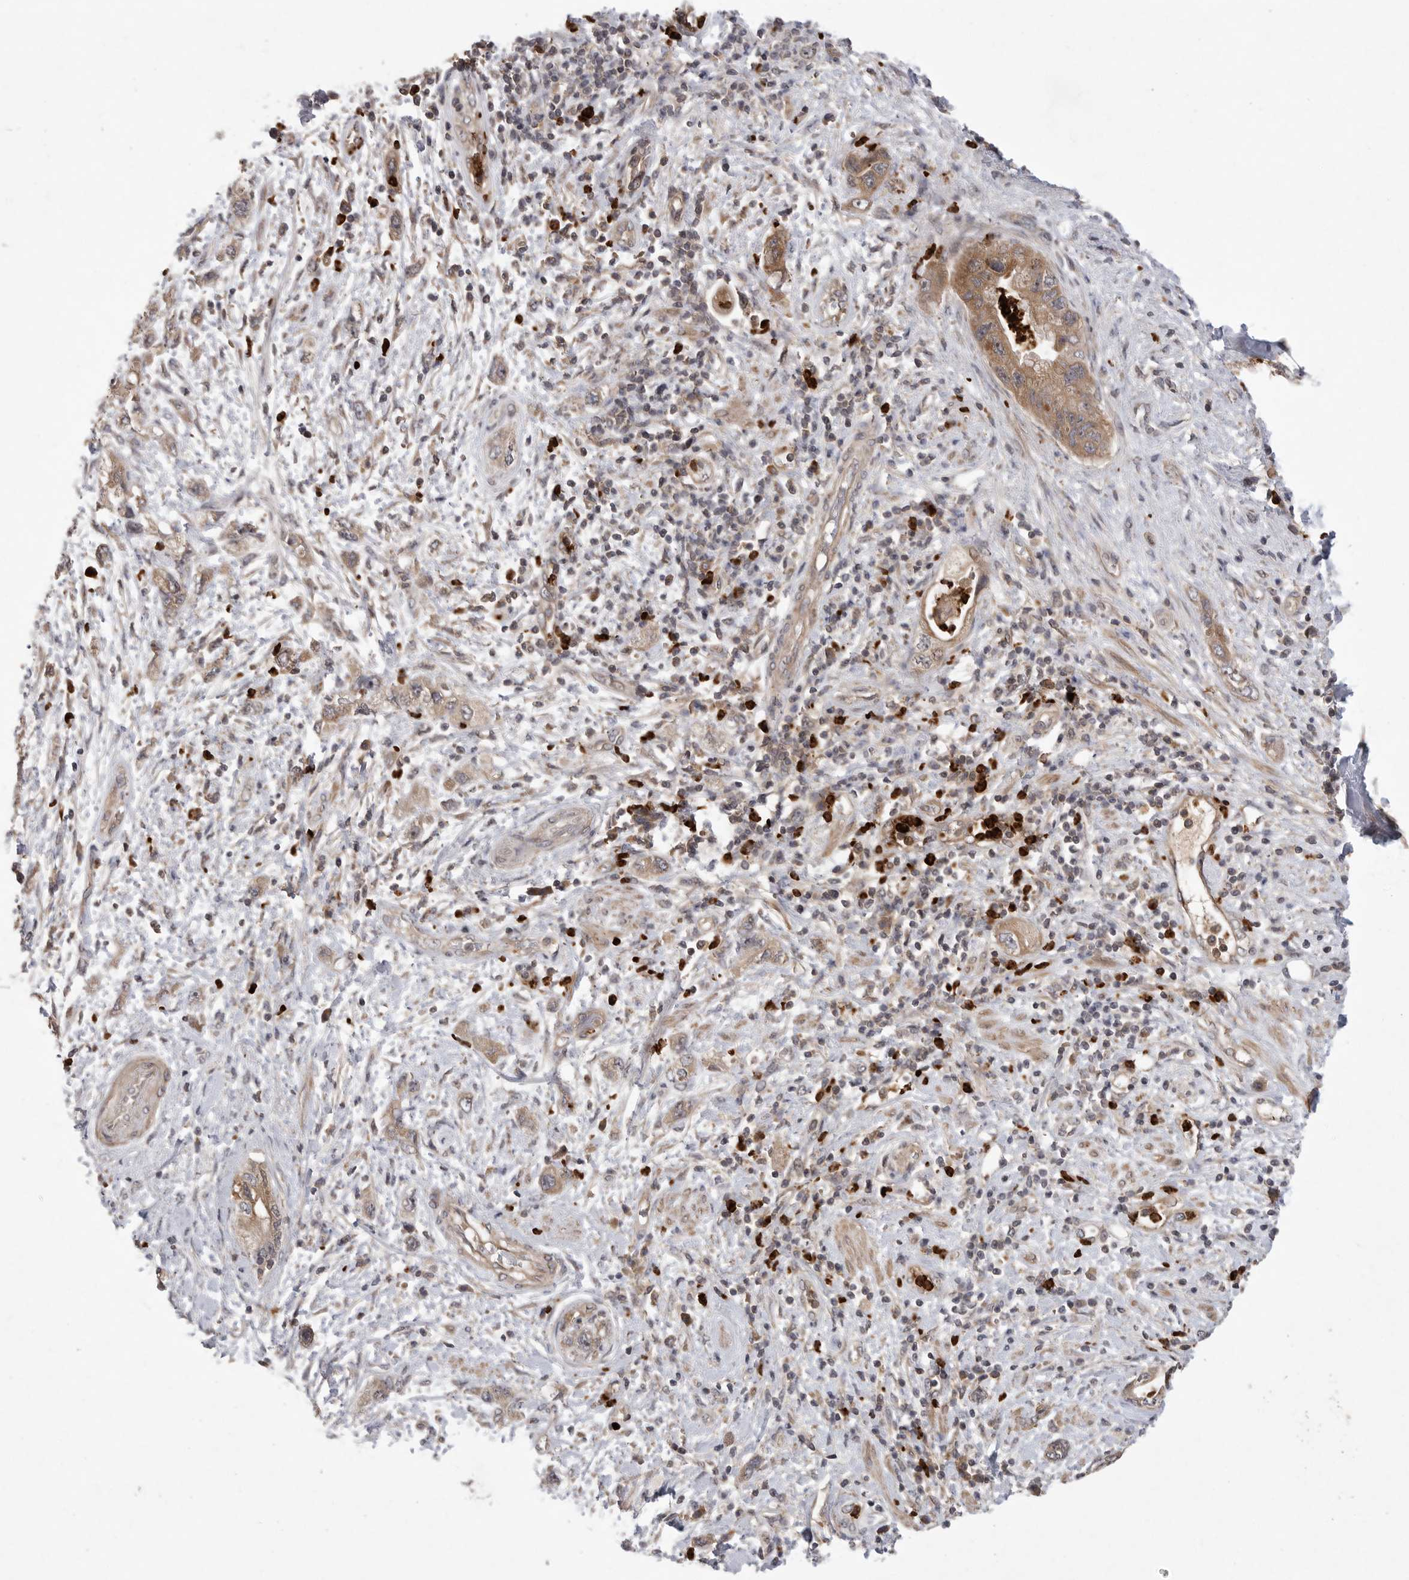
{"staining": {"intensity": "weak", "quantity": ">75%", "location": "cytoplasmic/membranous"}, "tissue": "pancreatic cancer", "cell_type": "Tumor cells", "image_type": "cancer", "snomed": [{"axis": "morphology", "description": "Adenocarcinoma, NOS"}, {"axis": "topography", "description": "Pancreas"}], "caption": "Pancreatic cancer stained with immunohistochemistry (IHC) demonstrates weak cytoplasmic/membranous expression in approximately >75% of tumor cells.", "gene": "UBE3D", "patient": {"sex": "female", "age": 73}}